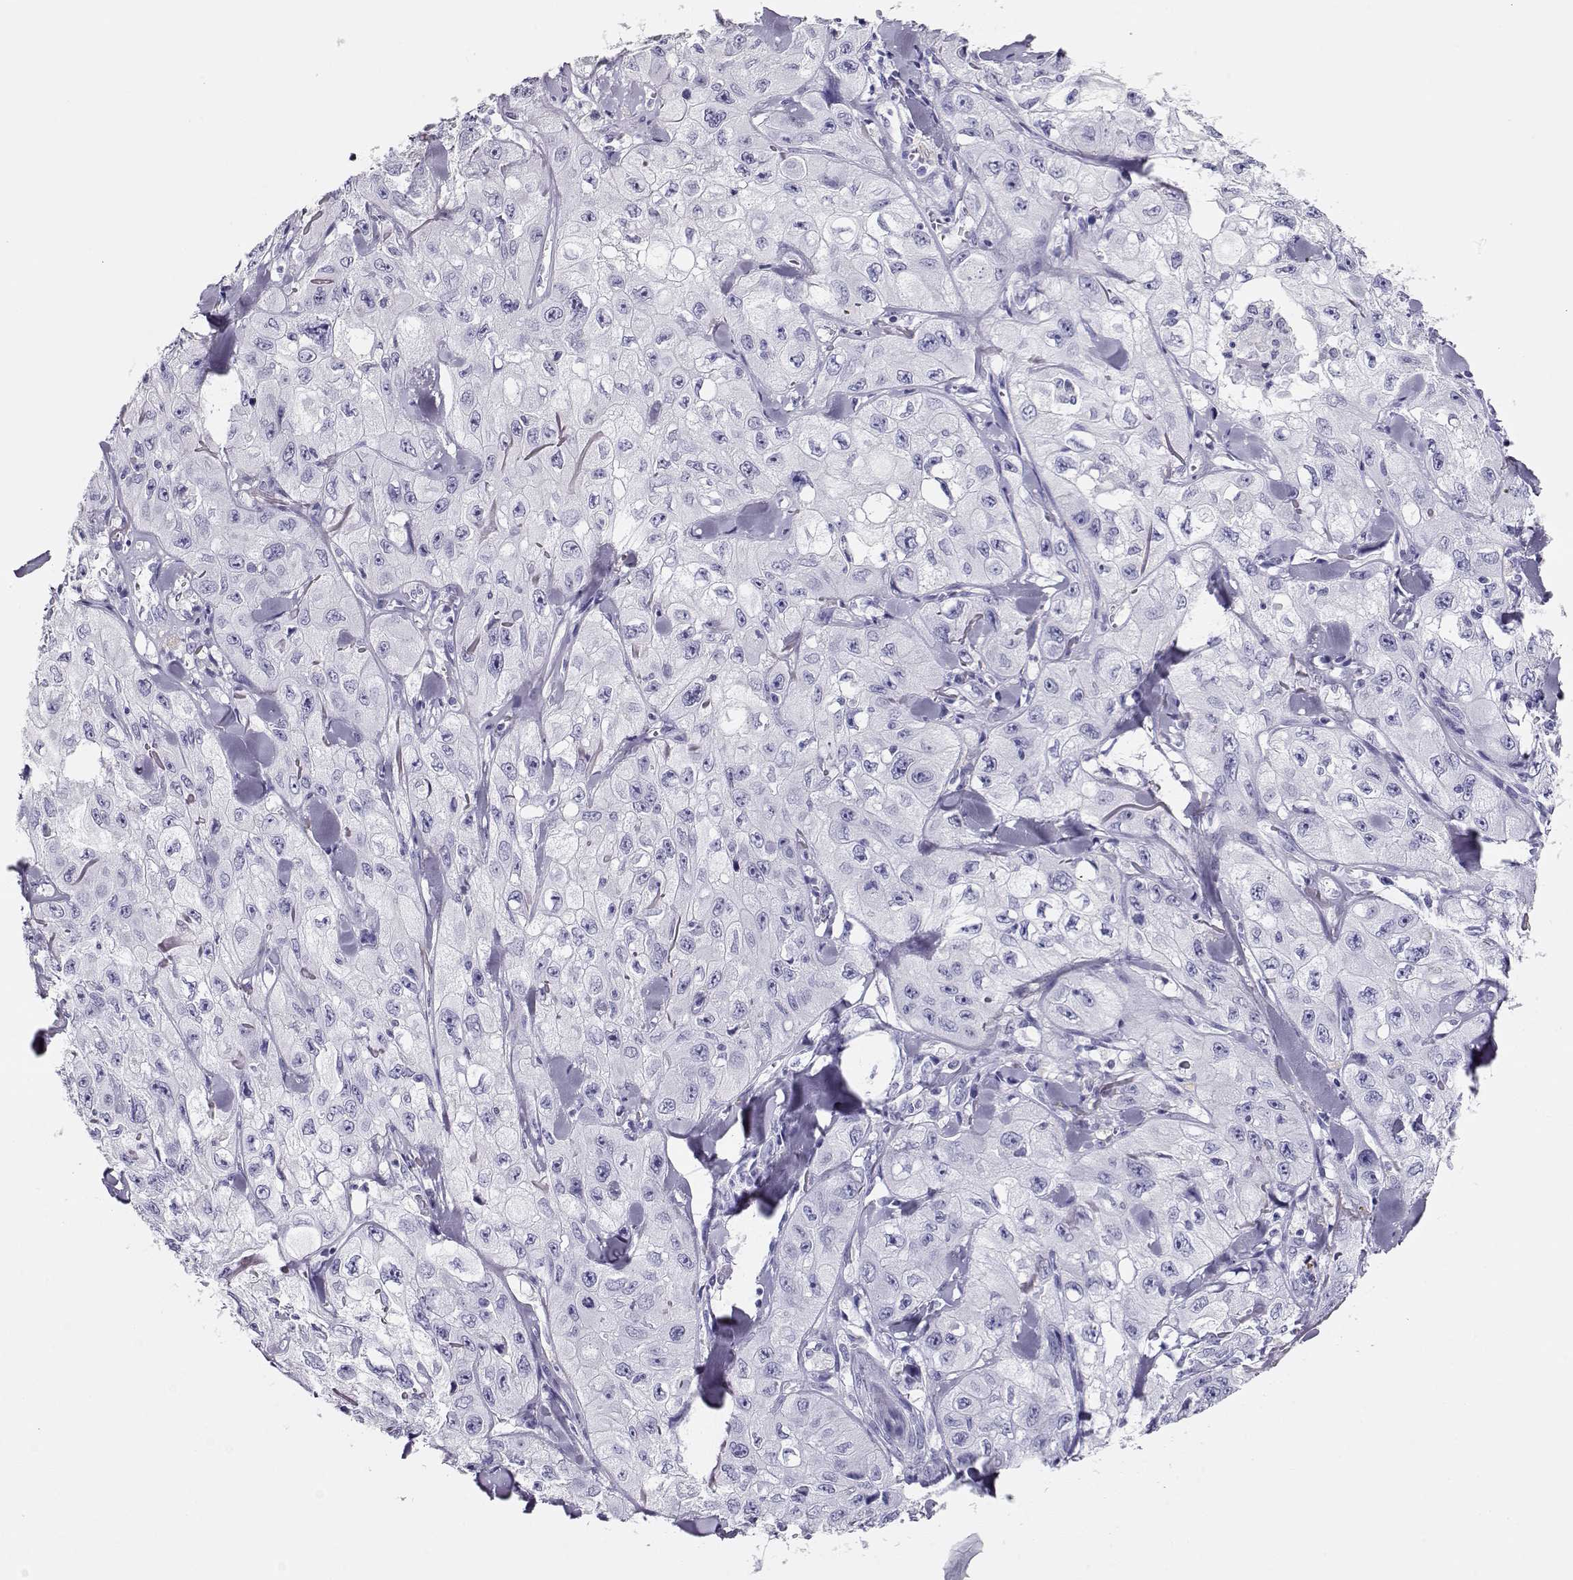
{"staining": {"intensity": "negative", "quantity": "none", "location": "none"}, "tissue": "skin cancer", "cell_type": "Tumor cells", "image_type": "cancer", "snomed": [{"axis": "morphology", "description": "Squamous cell carcinoma, NOS"}, {"axis": "topography", "description": "Skin"}, {"axis": "topography", "description": "Subcutis"}], "caption": "Photomicrograph shows no significant protein positivity in tumor cells of skin squamous cell carcinoma.", "gene": "CRX", "patient": {"sex": "male", "age": 73}}